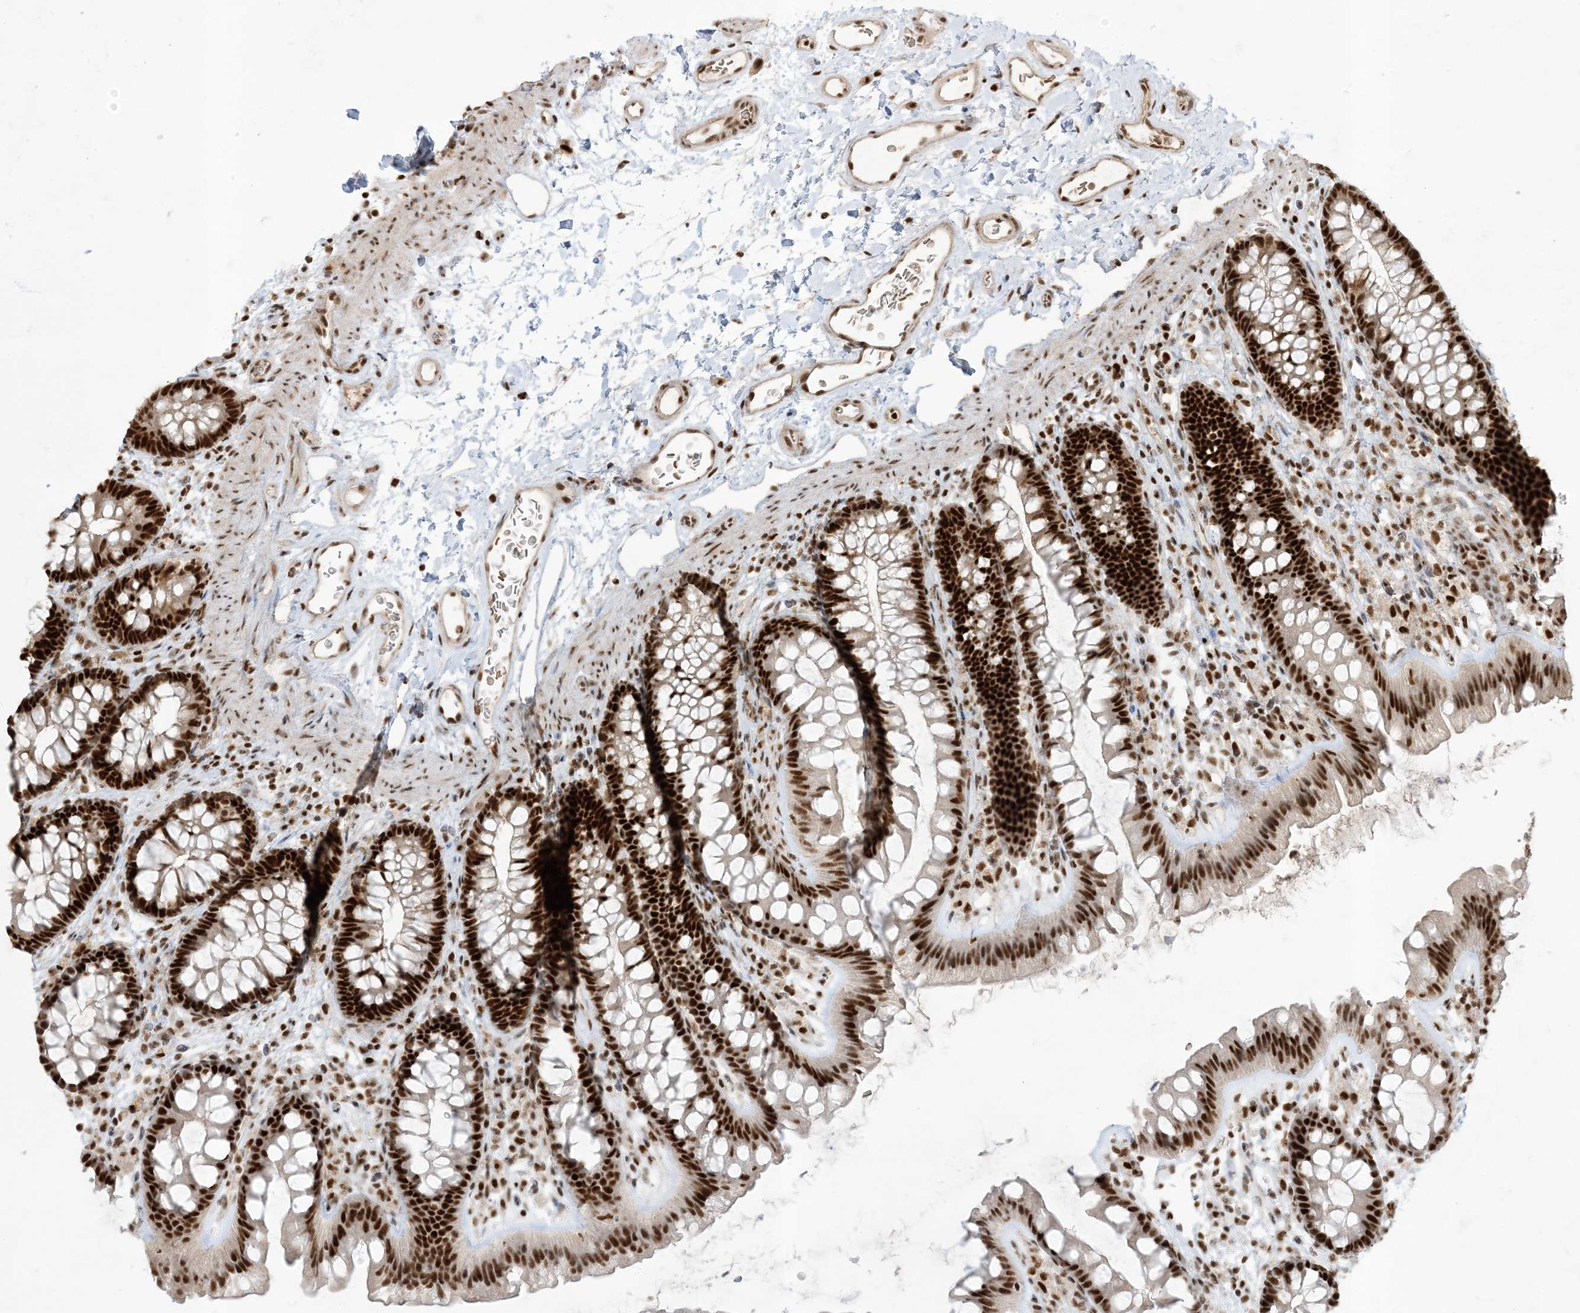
{"staining": {"intensity": "strong", "quantity": ">75%", "location": "nuclear"}, "tissue": "colon", "cell_type": "Endothelial cells", "image_type": "normal", "snomed": [{"axis": "morphology", "description": "Normal tissue, NOS"}, {"axis": "topography", "description": "Colon"}], "caption": "Unremarkable colon shows strong nuclear positivity in about >75% of endothelial cells, visualized by immunohistochemistry.", "gene": "PPIL2", "patient": {"sex": "female", "age": 62}}